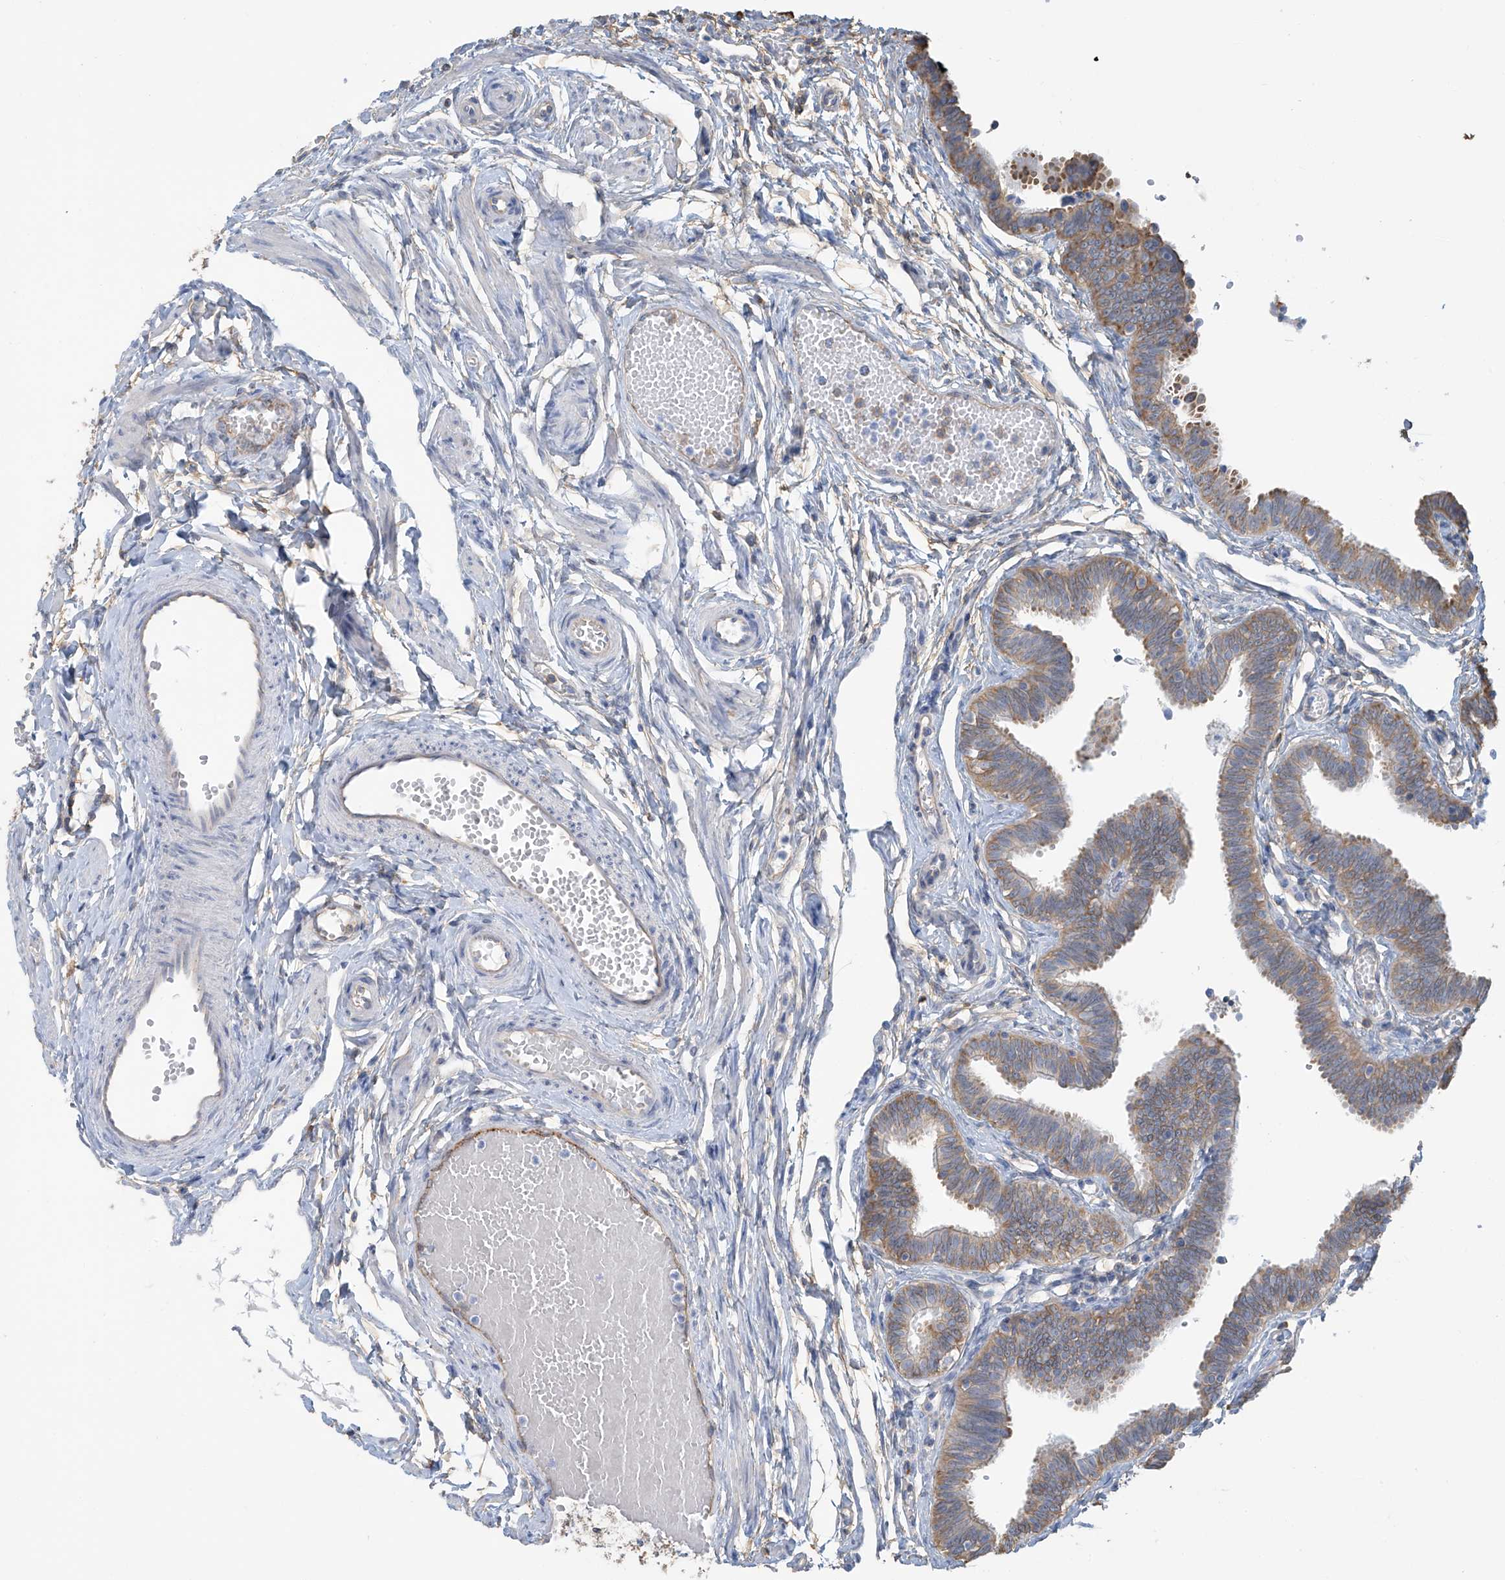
{"staining": {"intensity": "moderate", "quantity": ">75%", "location": "cytoplasmic/membranous"}, "tissue": "fallopian tube", "cell_type": "Glandular cells", "image_type": "normal", "snomed": [{"axis": "morphology", "description": "Normal tissue, NOS"}, {"axis": "topography", "description": "Fallopian tube"}, {"axis": "topography", "description": "Ovary"}], "caption": "Fallopian tube stained with a brown dye demonstrates moderate cytoplasmic/membranous positive positivity in about >75% of glandular cells.", "gene": "ZNF846", "patient": {"sex": "female", "age": 23}}